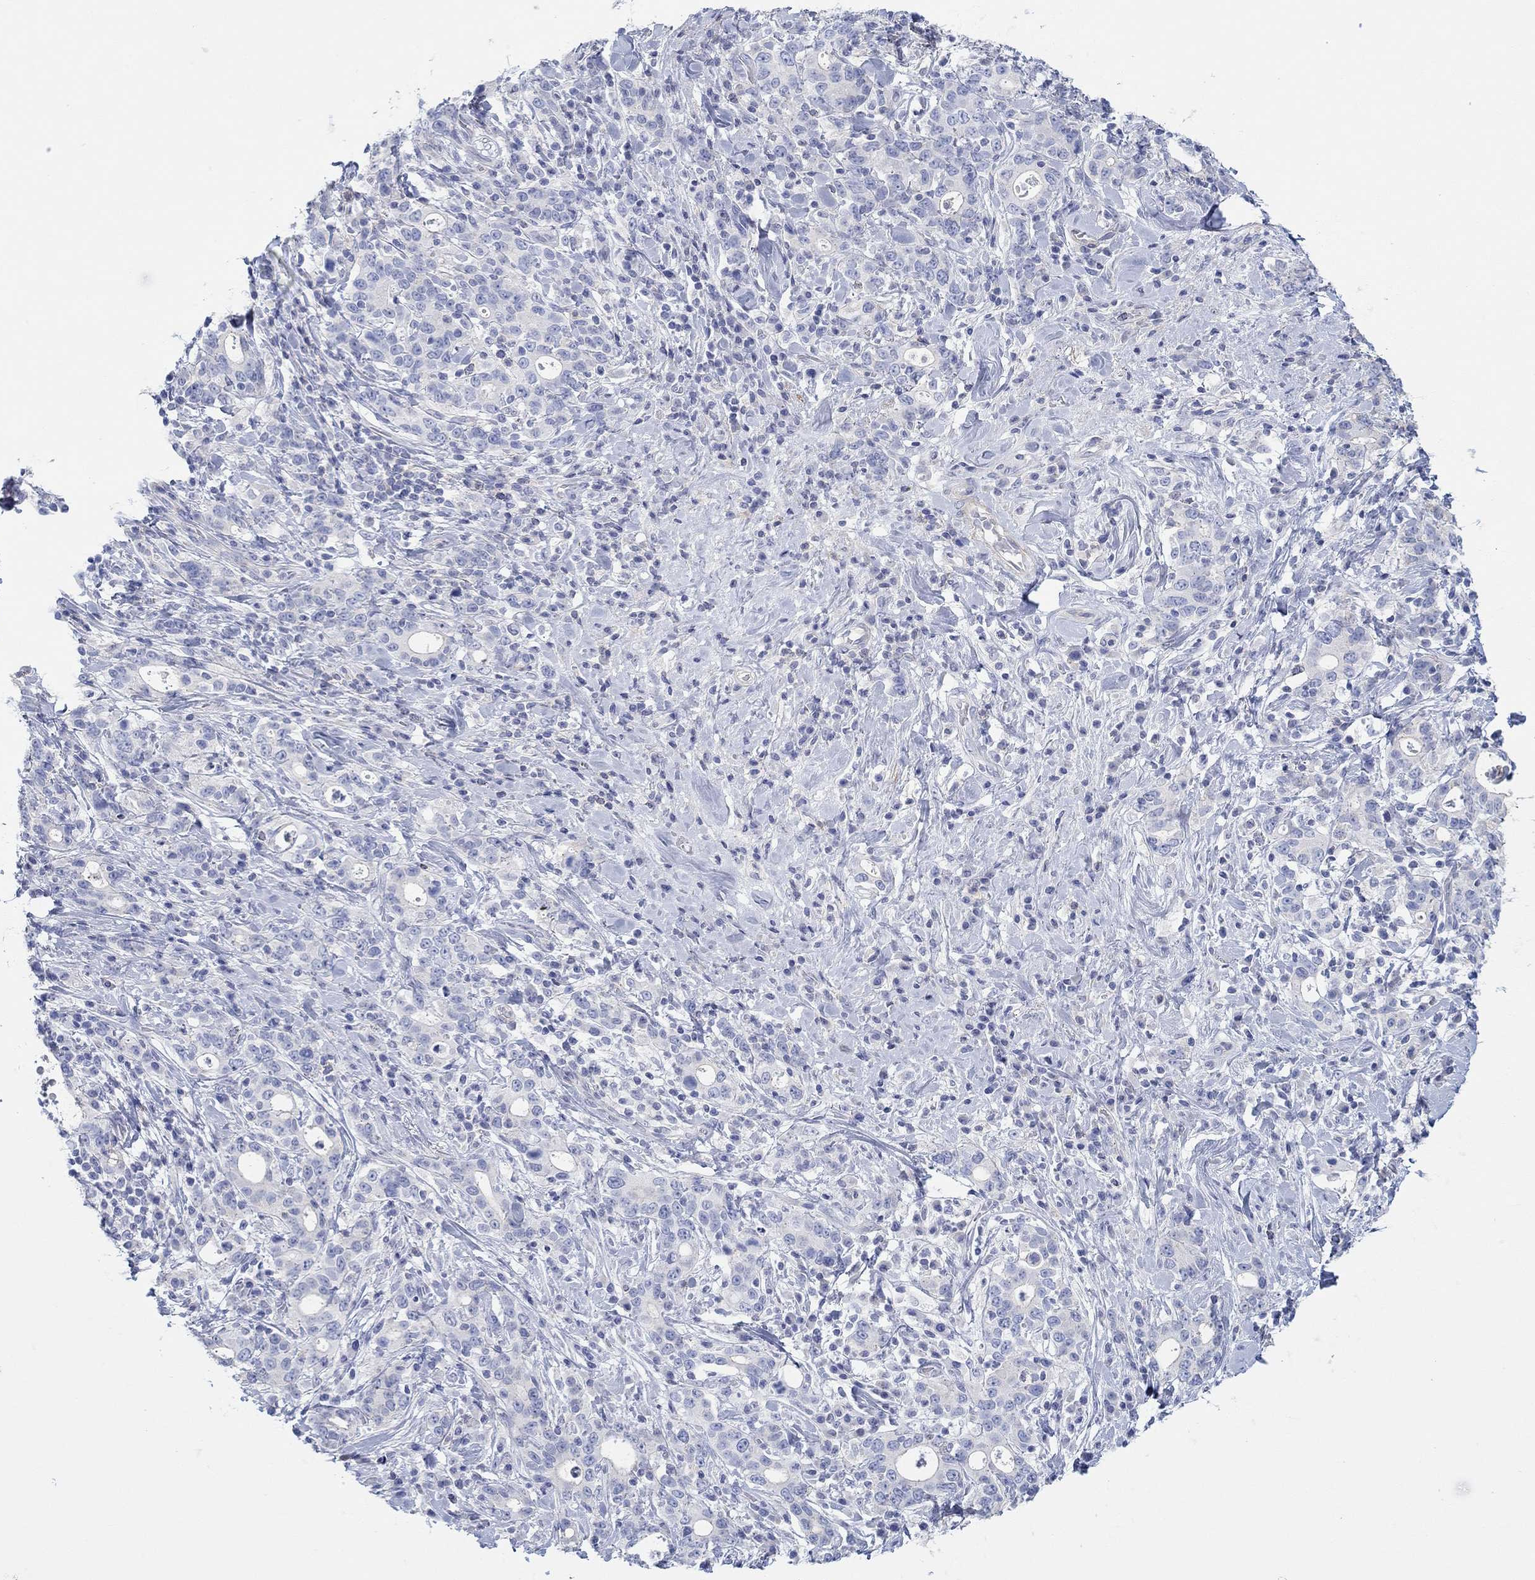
{"staining": {"intensity": "negative", "quantity": "none", "location": "none"}, "tissue": "stomach cancer", "cell_type": "Tumor cells", "image_type": "cancer", "snomed": [{"axis": "morphology", "description": "Adenocarcinoma, NOS"}, {"axis": "topography", "description": "Stomach"}], "caption": "Immunohistochemistry image of human stomach cancer (adenocarcinoma) stained for a protein (brown), which shows no expression in tumor cells. (Immunohistochemistry, brightfield microscopy, high magnification).", "gene": "PPIL6", "patient": {"sex": "male", "age": 79}}